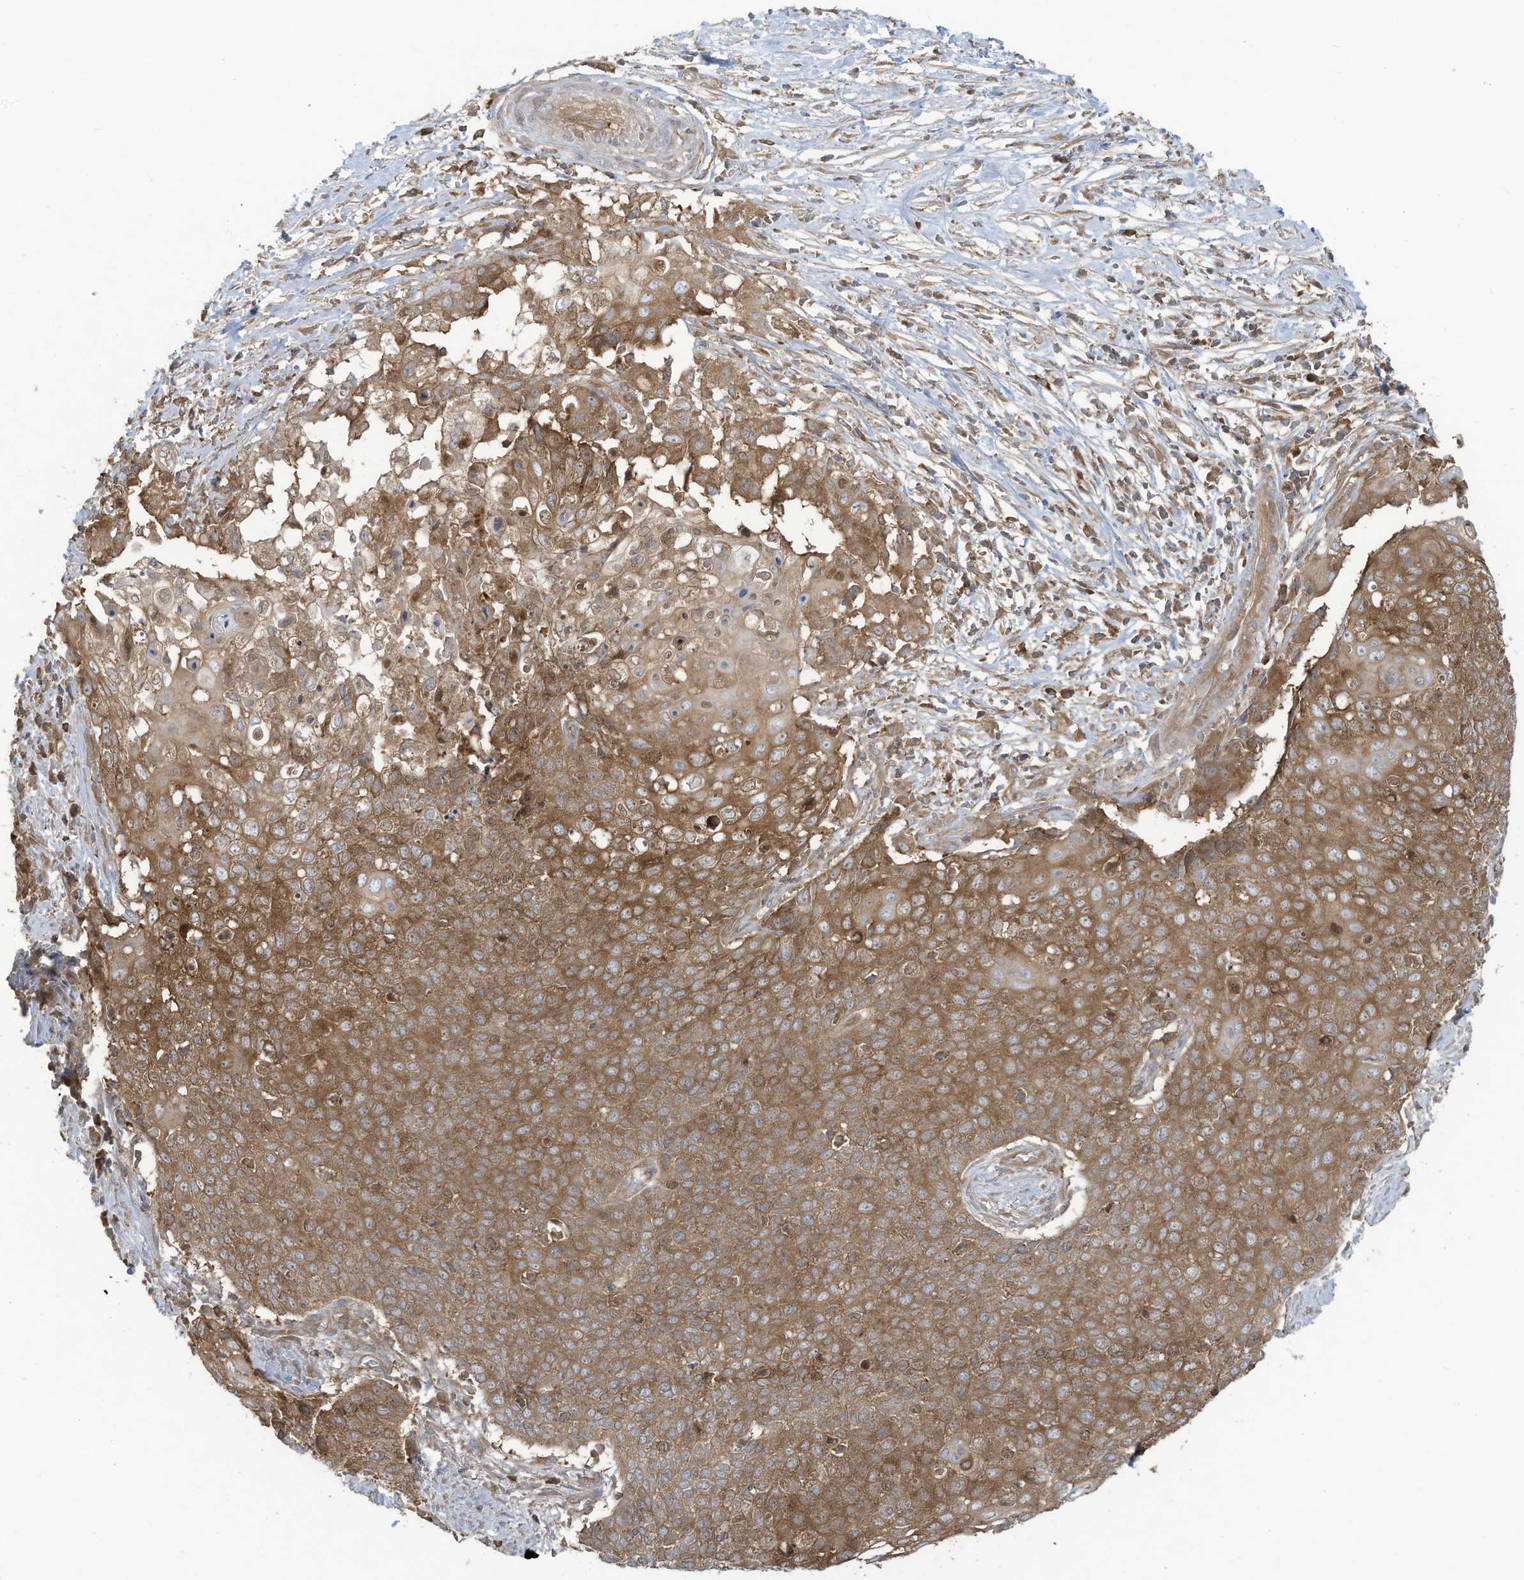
{"staining": {"intensity": "moderate", "quantity": ">75%", "location": "cytoplasmic/membranous"}, "tissue": "cervical cancer", "cell_type": "Tumor cells", "image_type": "cancer", "snomed": [{"axis": "morphology", "description": "Squamous cell carcinoma, NOS"}, {"axis": "topography", "description": "Cervix"}], "caption": "Cervical squamous cell carcinoma tissue reveals moderate cytoplasmic/membranous expression in approximately >75% of tumor cells The staining was performed using DAB (3,3'-diaminobenzidine) to visualize the protein expression in brown, while the nuclei were stained in blue with hematoxylin (Magnification: 20x).", "gene": "OLA1", "patient": {"sex": "female", "age": 39}}